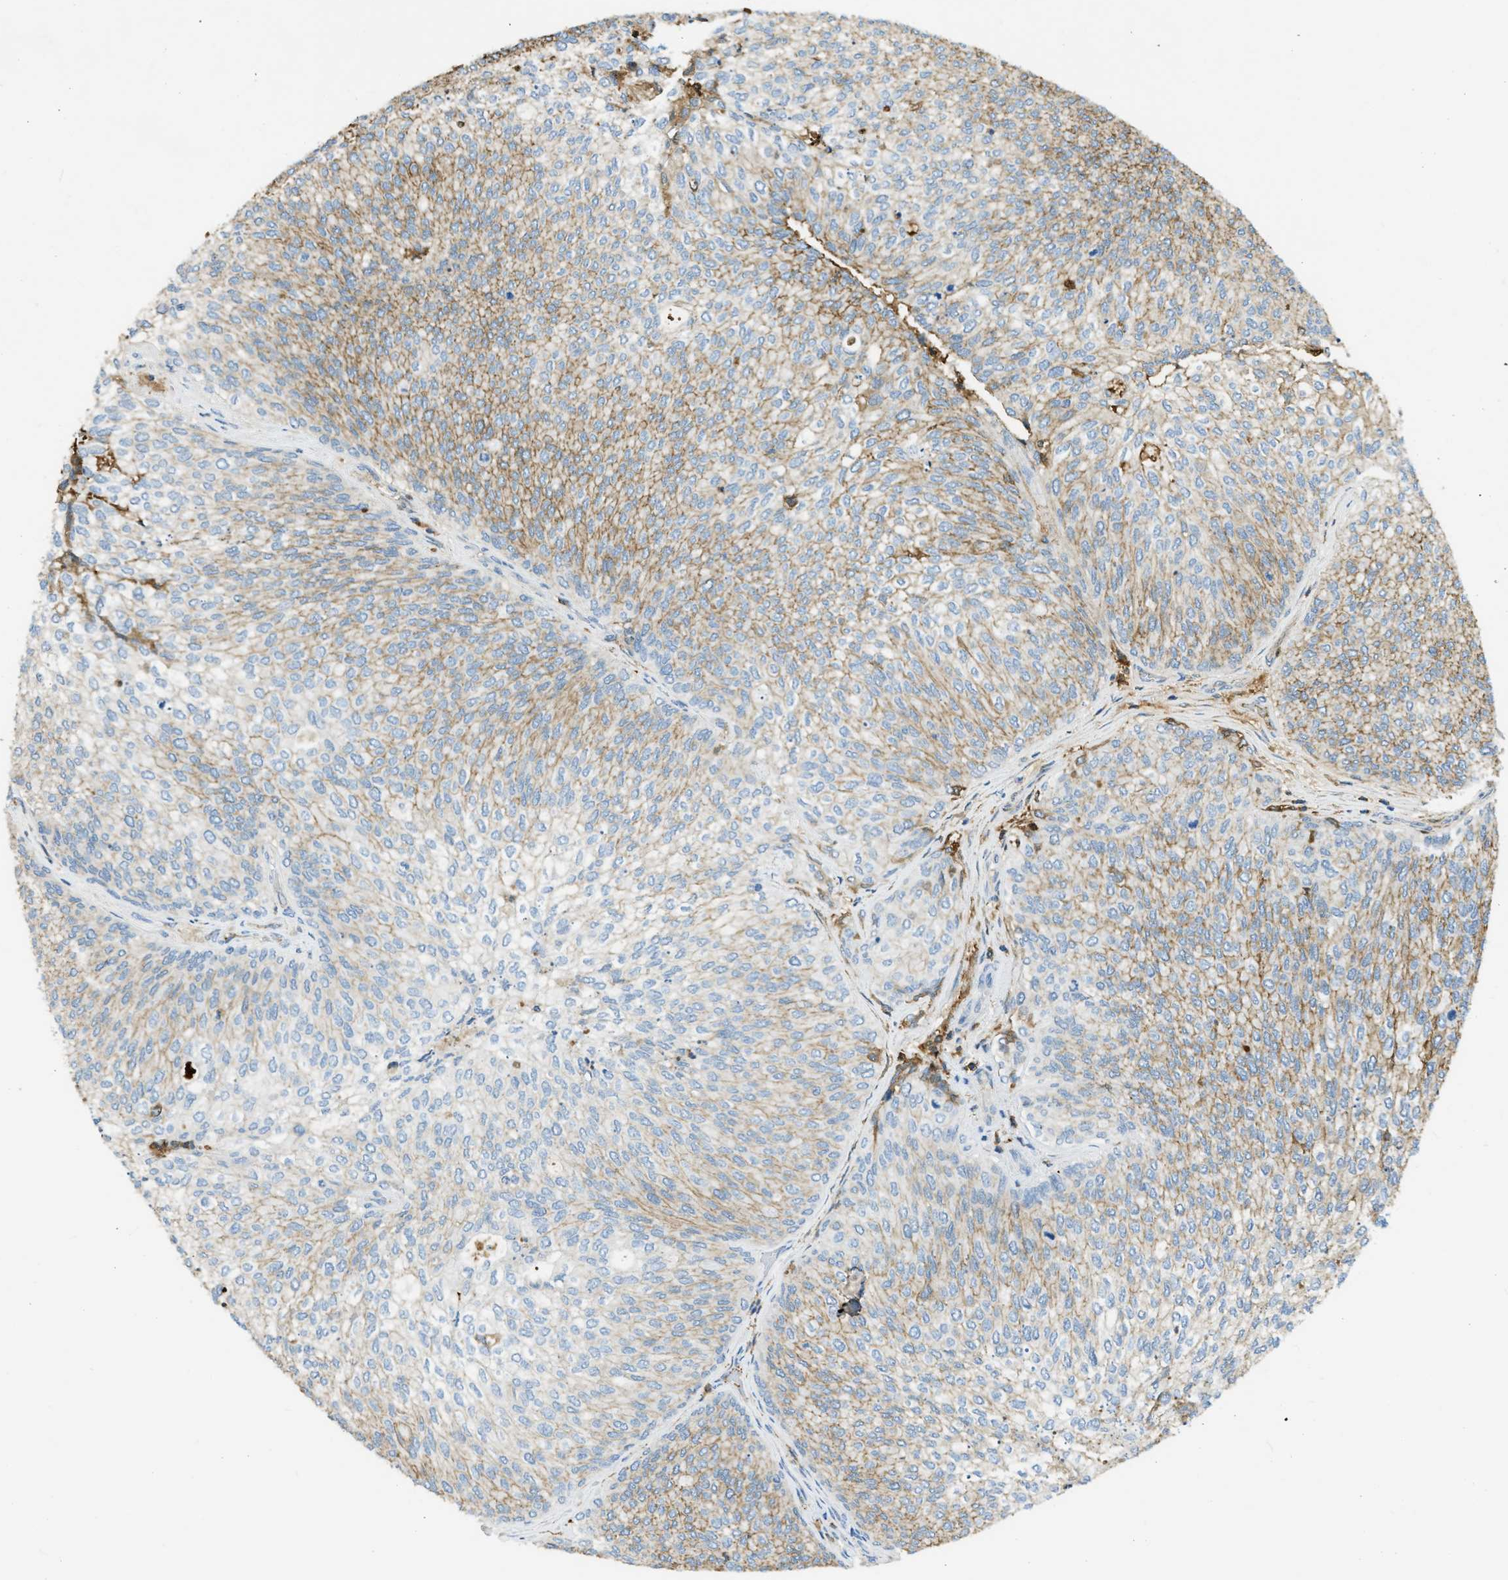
{"staining": {"intensity": "moderate", "quantity": "25%-75%", "location": "cytoplasmic/membranous"}, "tissue": "urothelial cancer", "cell_type": "Tumor cells", "image_type": "cancer", "snomed": [{"axis": "morphology", "description": "Urothelial carcinoma, Low grade"}, {"axis": "topography", "description": "Urinary bladder"}], "caption": "Immunohistochemistry histopathology image of low-grade urothelial carcinoma stained for a protein (brown), which exhibits medium levels of moderate cytoplasmic/membranous positivity in approximately 25%-75% of tumor cells.", "gene": "PRTN3", "patient": {"sex": "female", "age": 79}}